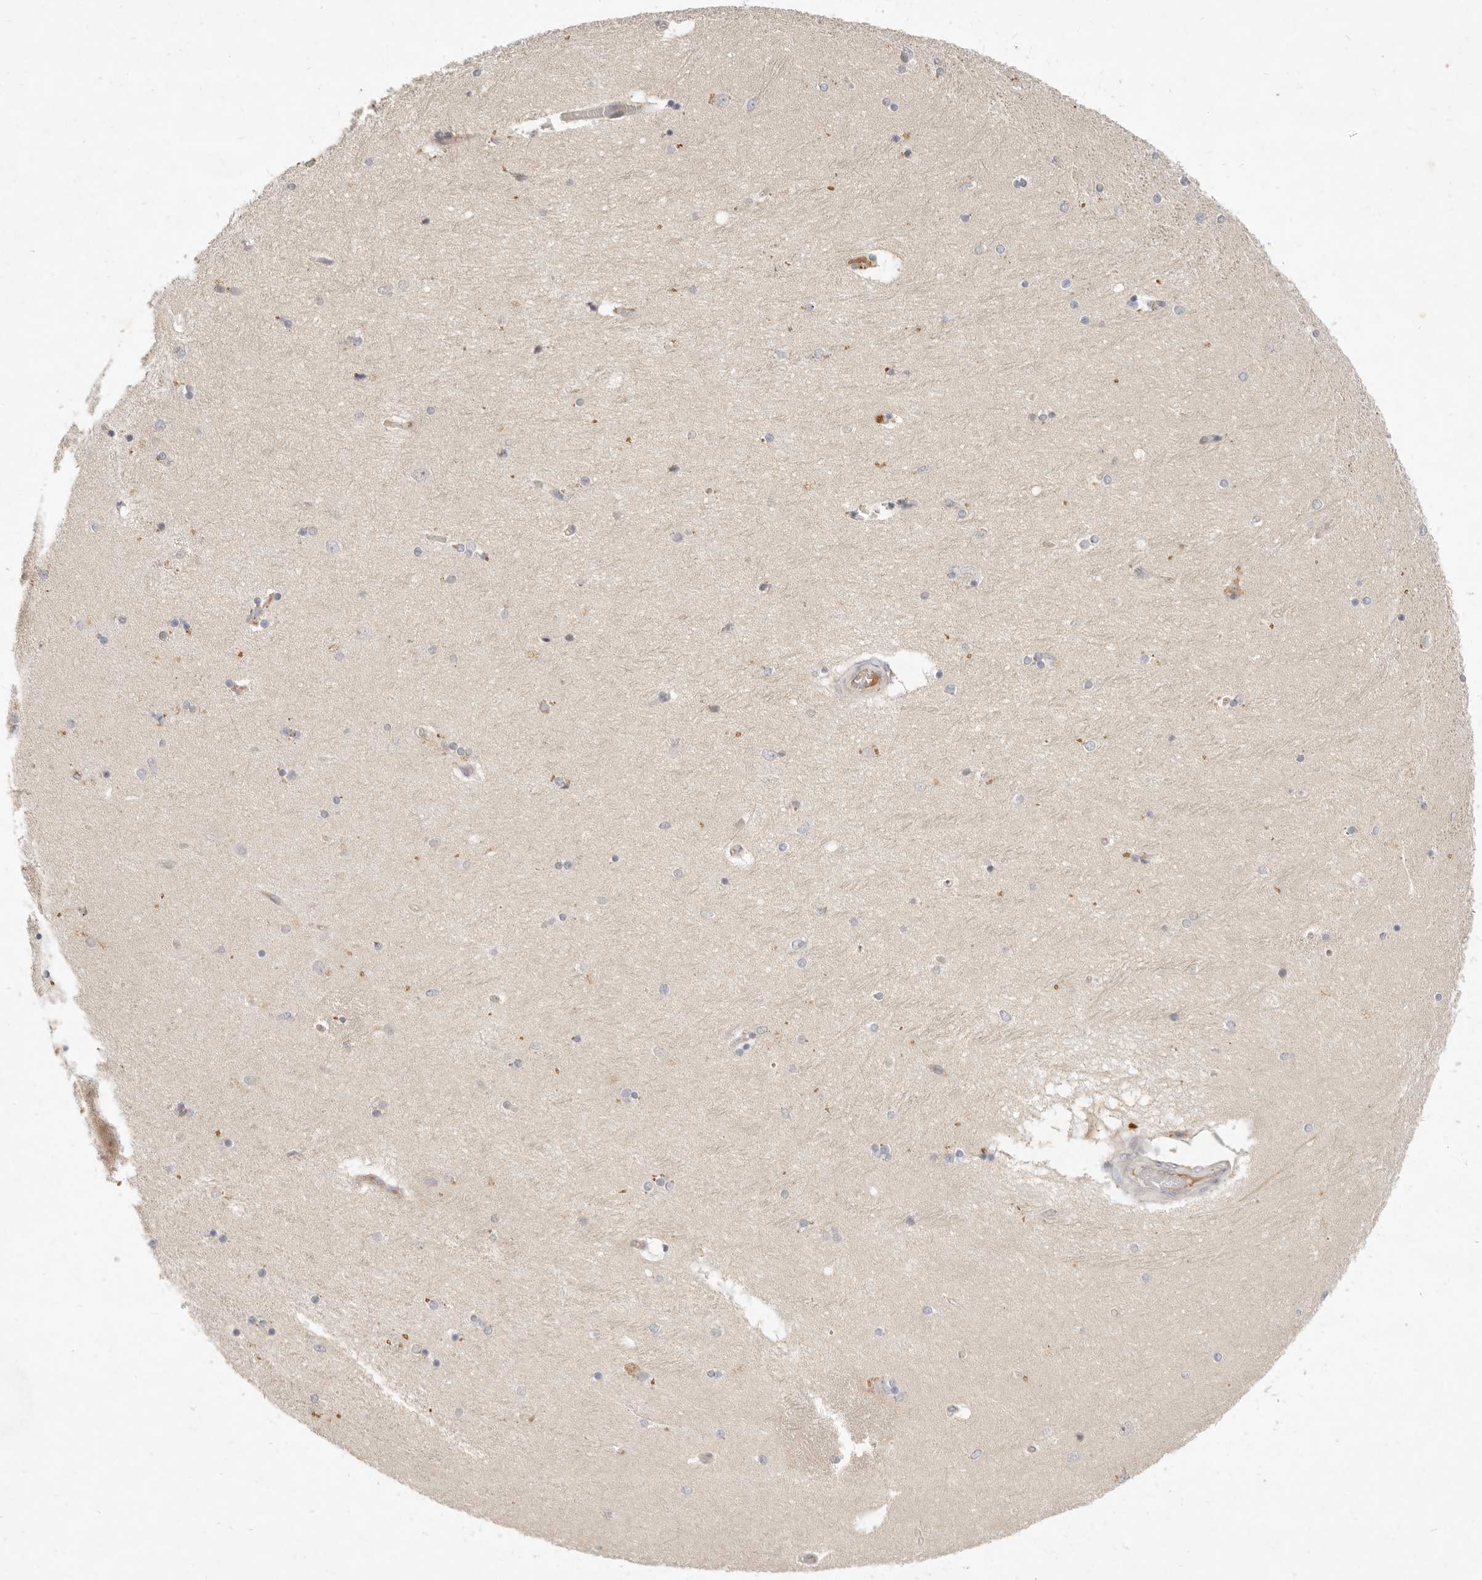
{"staining": {"intensity": "negative", "quantity": "none", "location": "none"}, "tissue": "hippocampus", "cell_type": "Glial cells", "image_type": "normal", "snomed": [{"axis": "morphology", "description": "Normal tissue, NOS"}, {"axis": "topography", "description": "Hippocampus"}], "caption": "DAB immunohistochemical staining of benign human hippocampus shows no significant expression in glial cells. (Brightfield microscopy of DAB (3,3'-diaminobenzidine) immunohistochemistry at high magnification).", "gene": "UBXN11", "patient": {"sex": "female", "age": 54}}